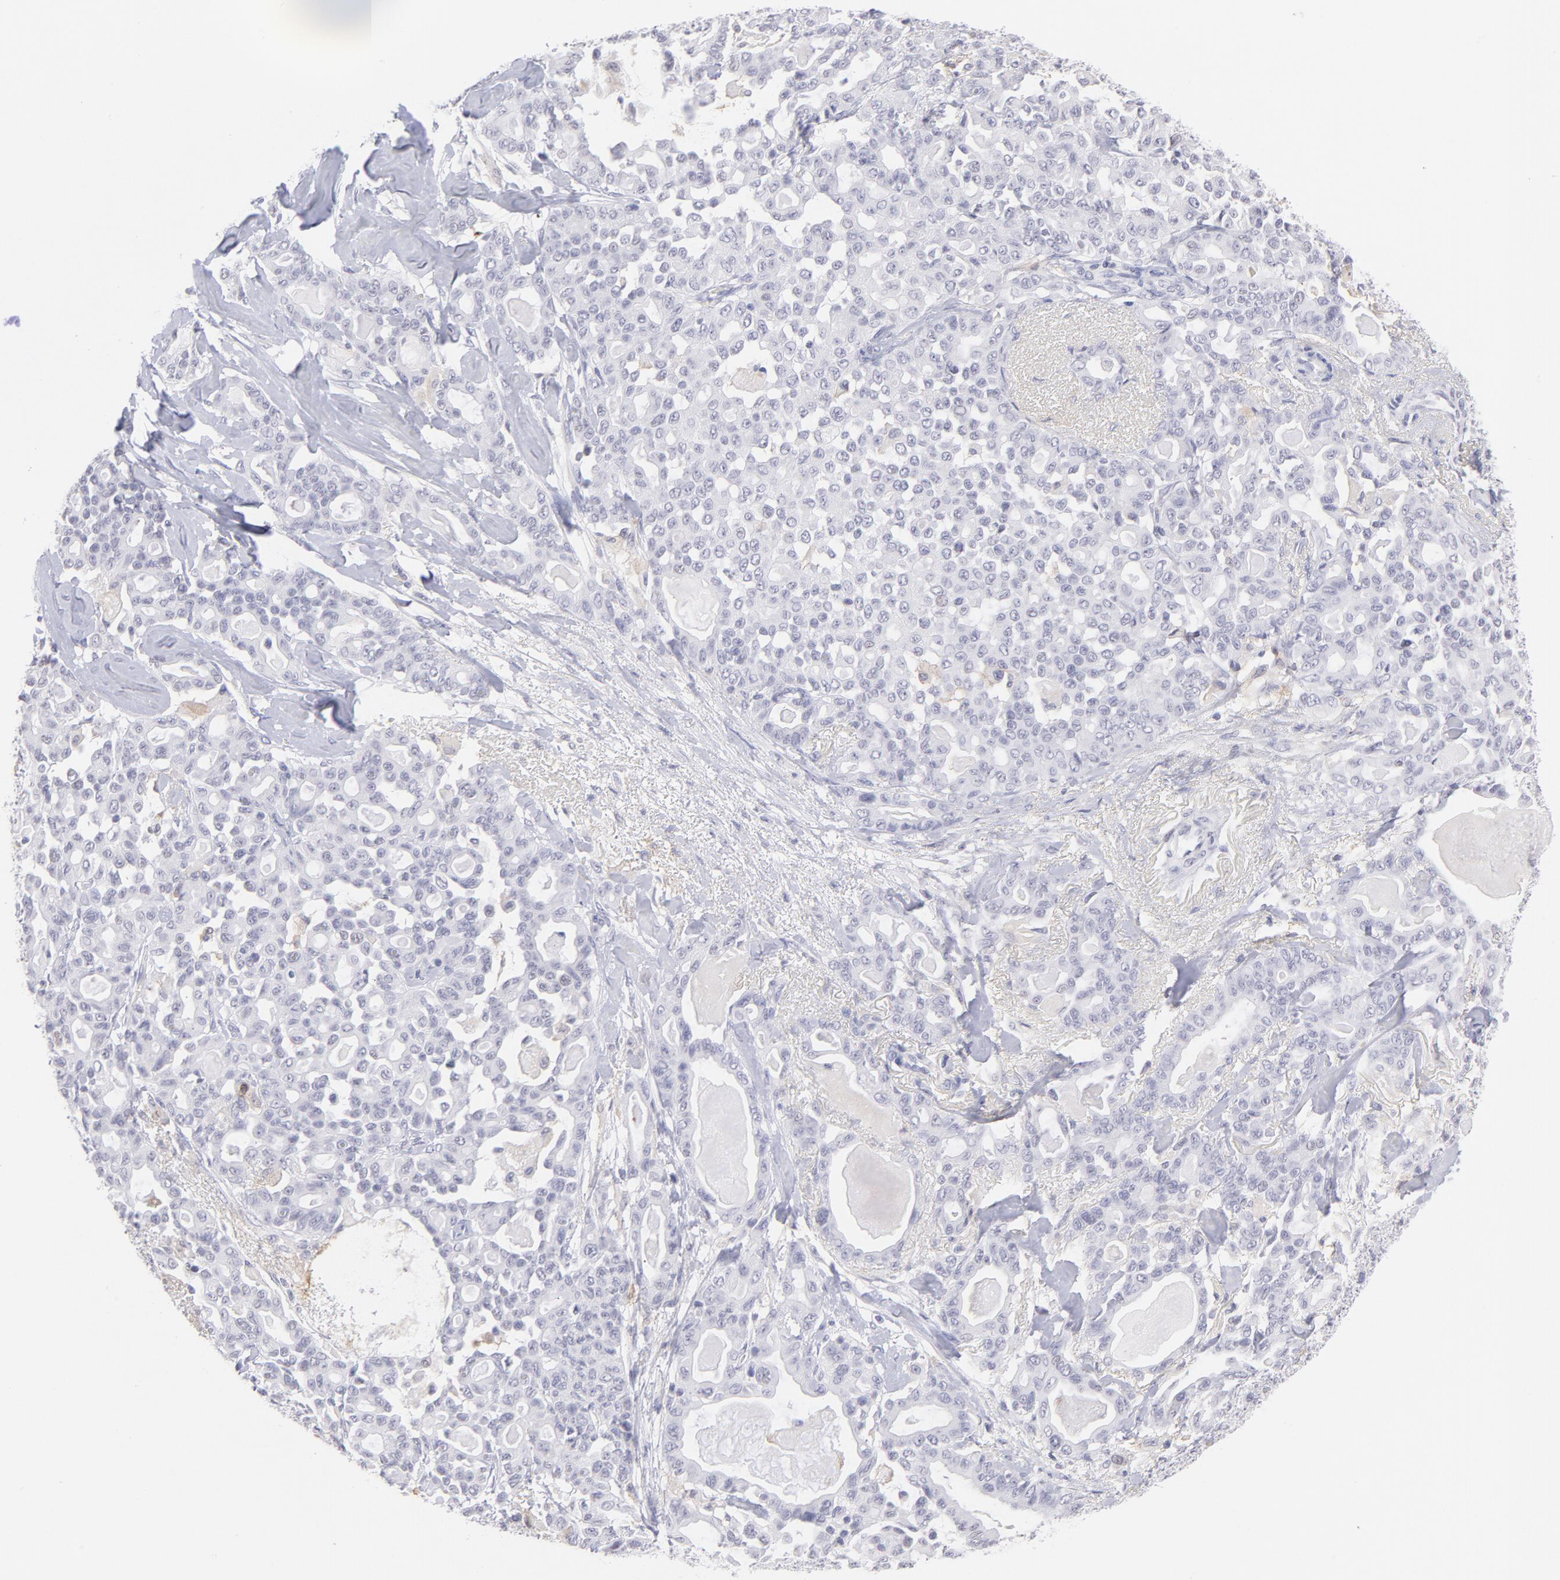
{"staining": {"intensity": "negative", "quantity": "none", "location": "none"}, "tissue": "pancreatic cancer", "cell_type": "Tumor cells", "image_type": "cancer", "snomed": [{"axis": "morphology", "description": "Adenocarcinoma, NOS"}, {"axis": "topography", "description": "Pancreas"}], "caption": "This is an immunohistochemistry histopathology image of human pancreatic cancer. There is no staining in tumor cells.", "gene": "LTB4R", "patient": {"sex": "male", "age": 63}}